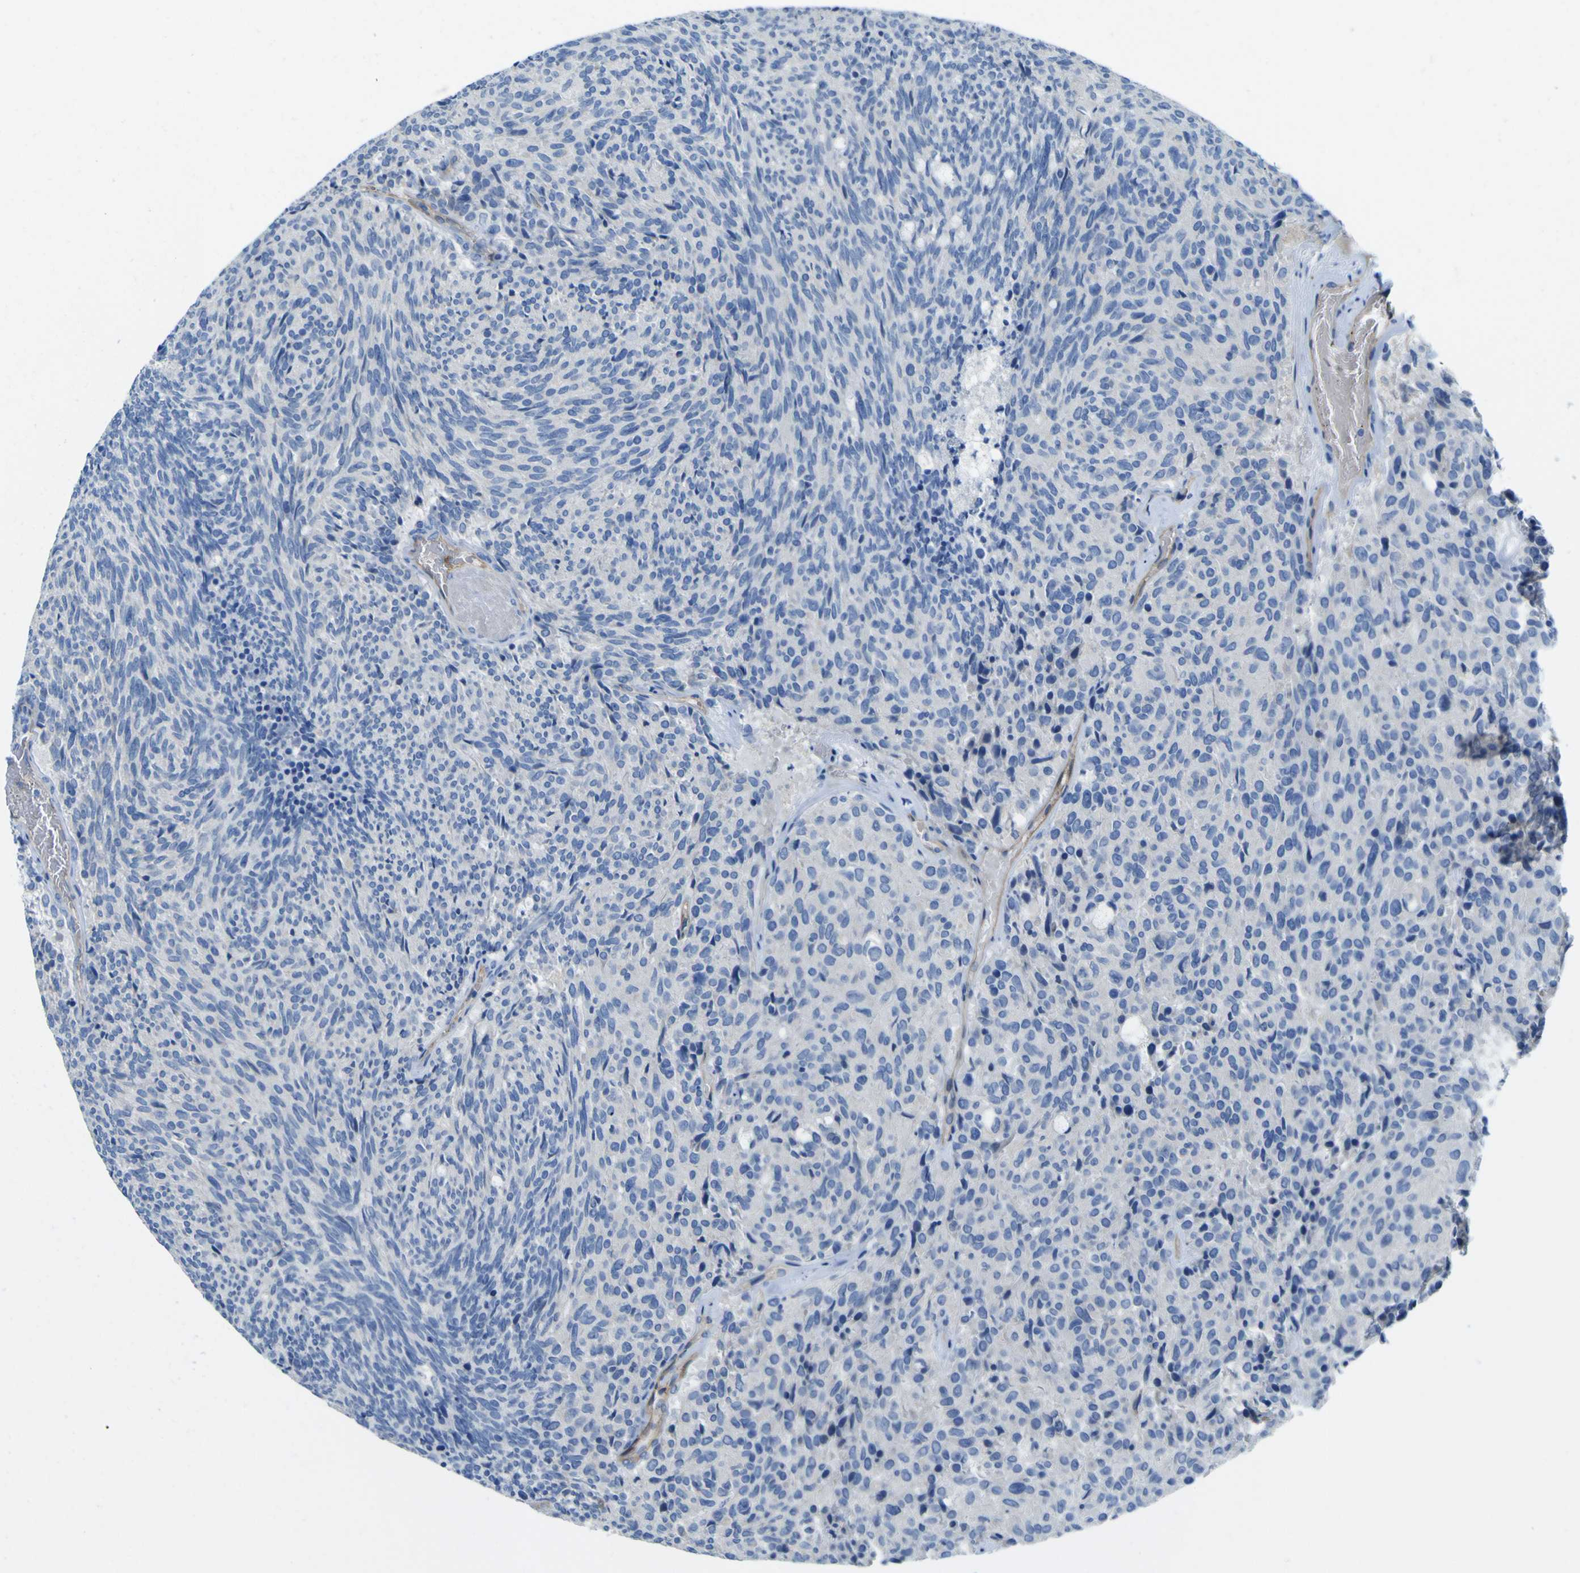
{"staining": {"intensity": "negative", "quantity": "none", "location": "none"}, "tissue": "carcinoid", "cell_type": "Tumor cells", "image_type": "cancer", "snomed": [{"axis": "morphology", "description": "Carcinoid, malignant, NOS"}, {"axis": "topography", "description": "Pancreas"}], "caption": "A photomicrograph of carcinoid (malignant) stained for a protein shows no brown staining in tumor cells.", "gene": "CD93", "patient": {"sex": "female", "age": 54}}